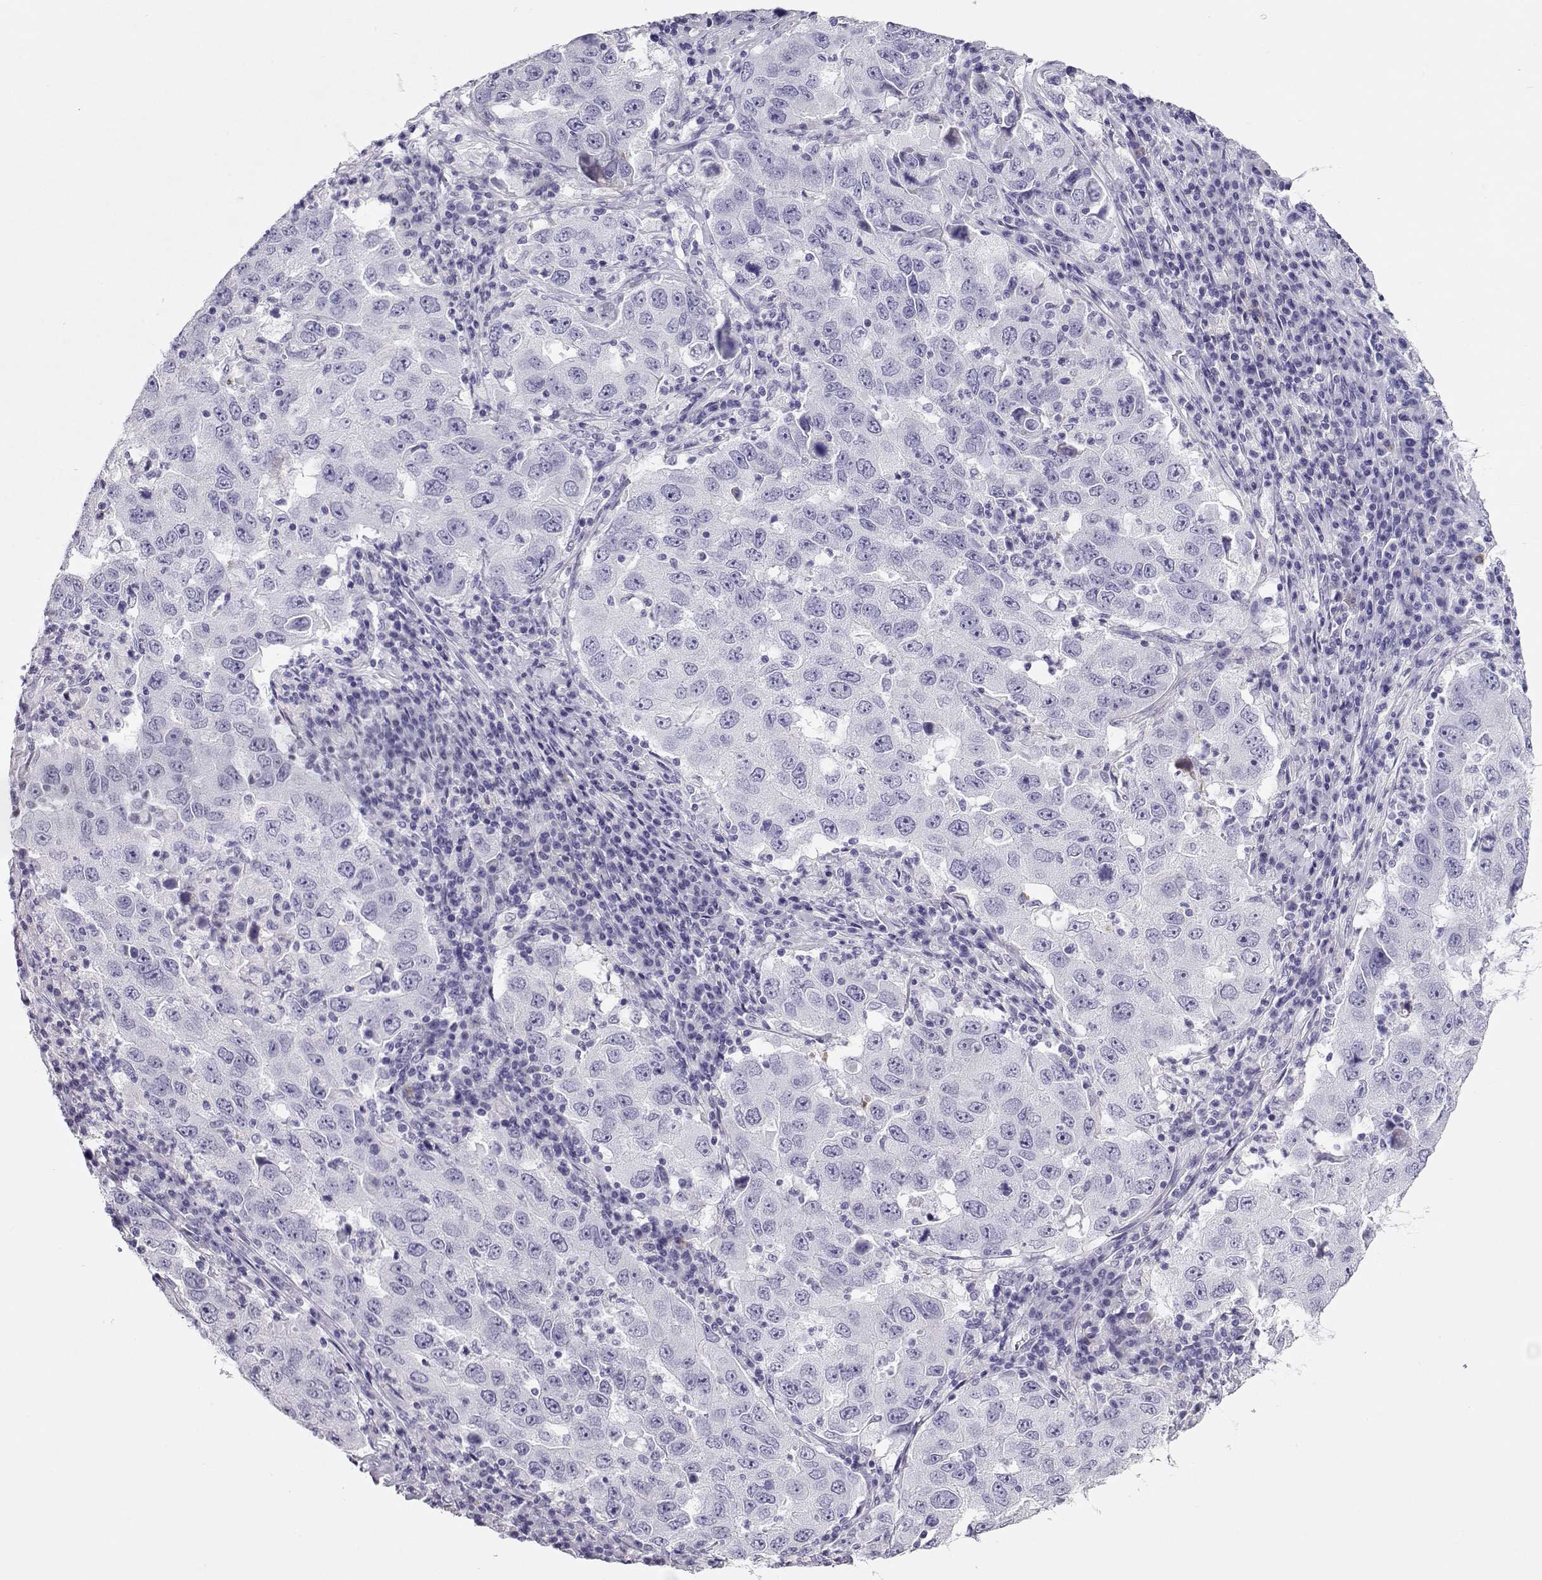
{"staining": {"intensity": "negative", "quantity": "none", "location": "none"}, "tissue": "lung cancer", "cell_type": "Tumor cells", "image_type": "cancer", "snomed": [{"axis": "morphology", "description": "Adenocarcinoma, NOS"}, {"axis": "topography", "description": "Lung"}], "caption": "Tumor cells are negative for protein expression in human lung adenocarcinoma. Nuclei are stained in blue.", "gene": "CRX", "patient": {"sex": "male", "age": 73}}